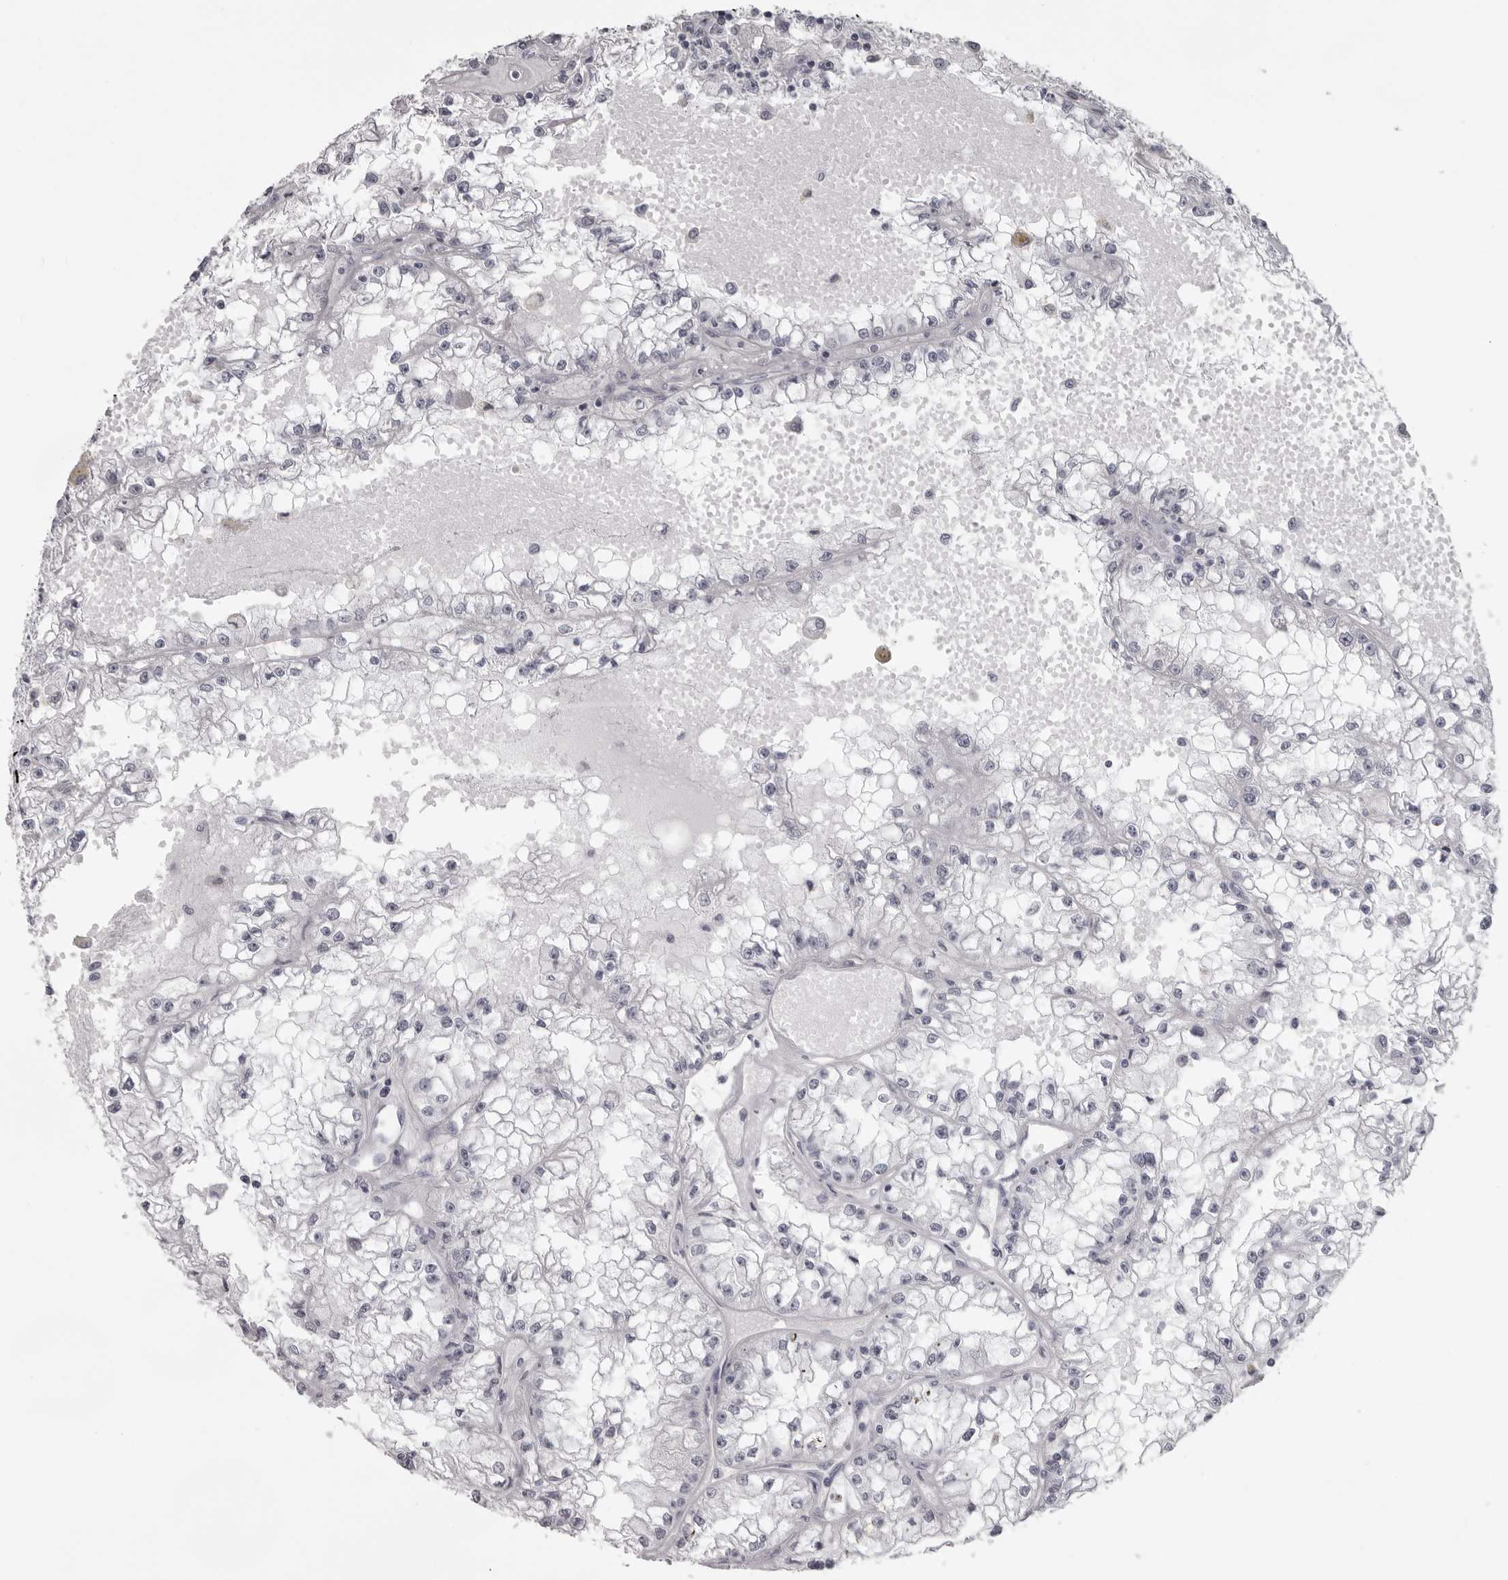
{"staining": {"intensity": "negative", "quantity": "none", "location": "none"}, "tissue": "renal cancer", "cell_type": "Tumor cells", "image_type": "cancer", "snomed": [{"axis": "morphology", "description": "Adenocarcinoma, NOS"}, {"axis": "topography", "description": "Kidney"}], "caption": "Immunohistochemical staining of renal adenocarcinoma displays no significant expression in tumor cells.", "gene": "NUDT18", "patient": {"sex": "male", "age": 56}}